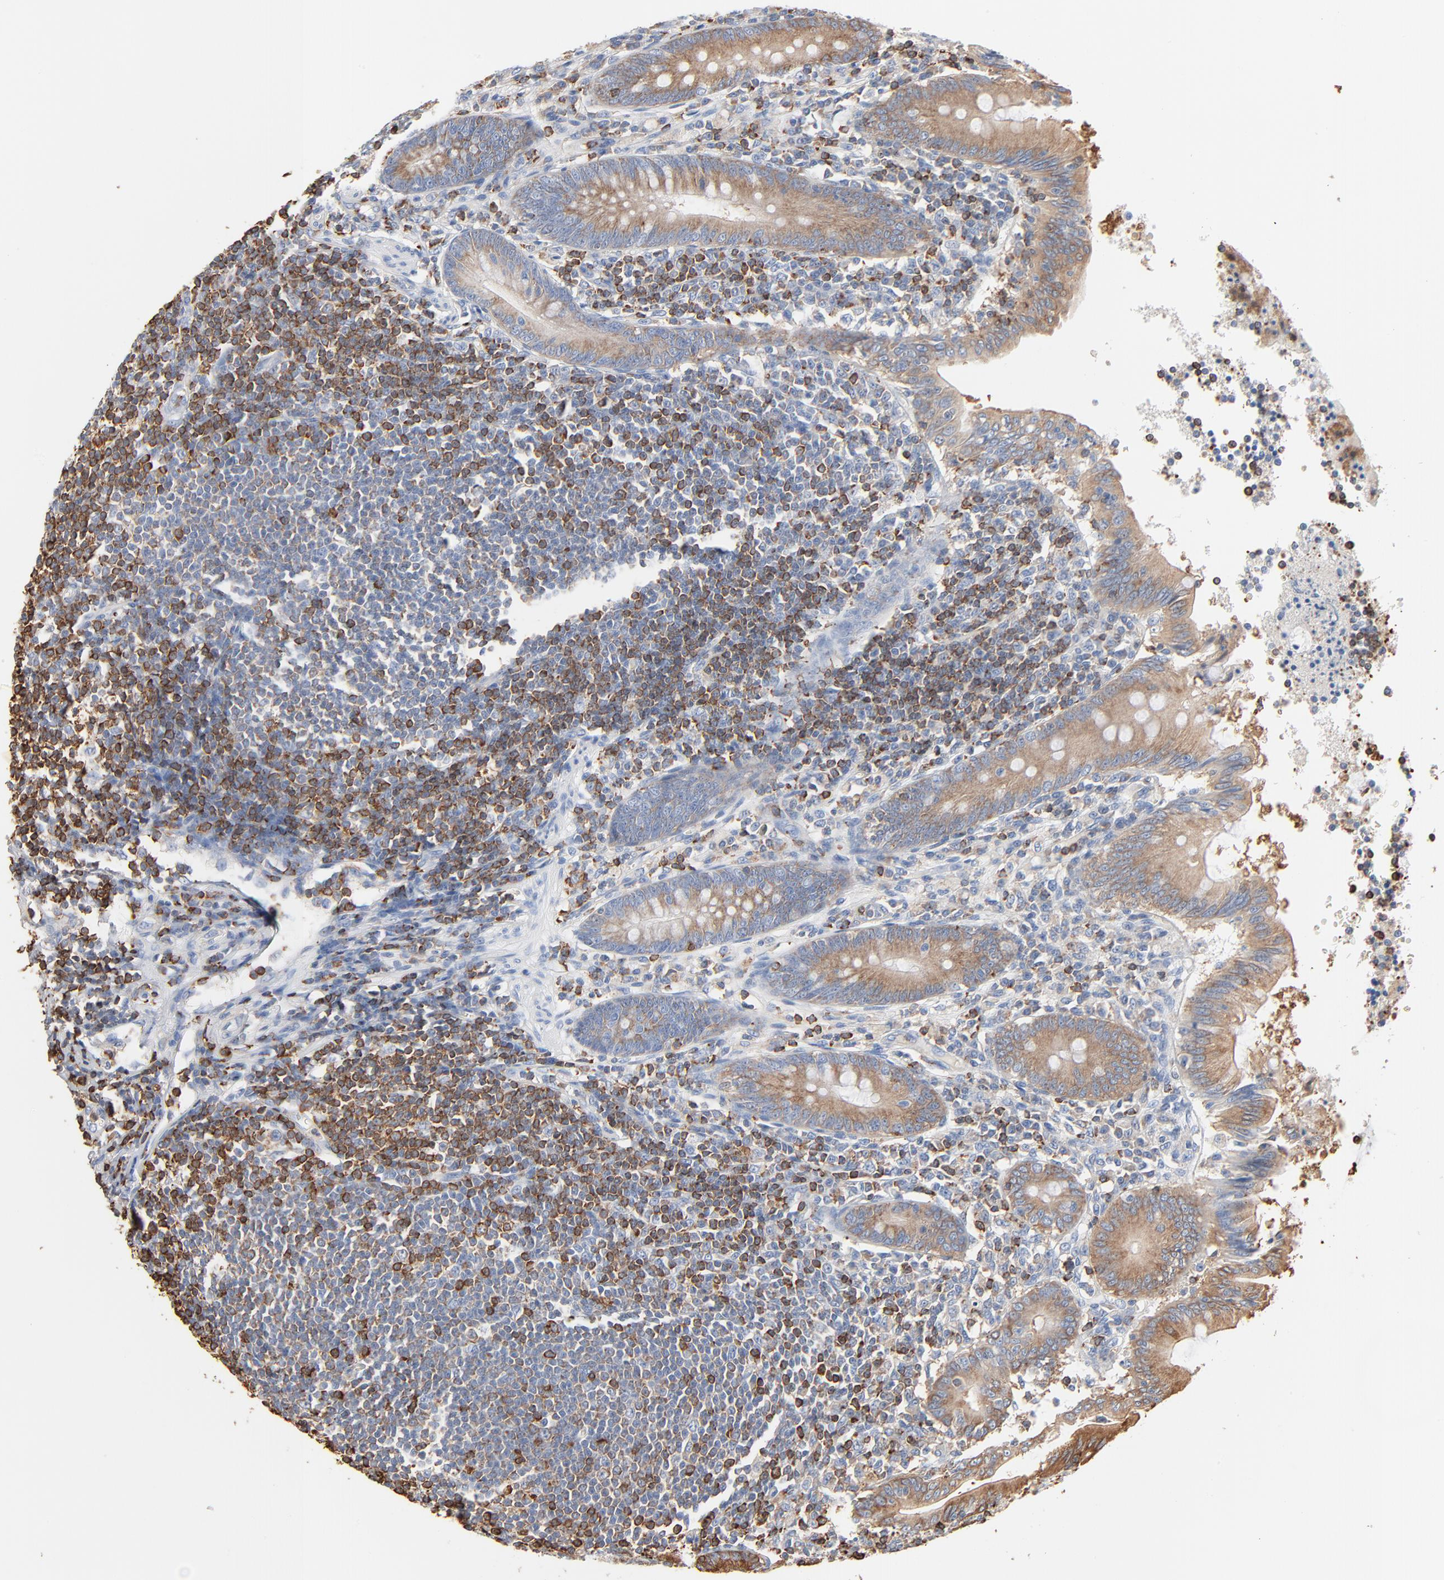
{"staining": {"intensity": "moderate", "quantity": "25%-75%", "location": "cytoplasmic/membranous"}, "tissue": "appendix", "cell_type": "Glandular cells", "image_type": "normal", "snomed": [{"axis": "morphology", "description": "Normal tissue, NOS"}, {"axis": "morphology", "description": "Inflammation, NOS"}, {"axis": "topography", "description": "Appendix"}], "caption": "Moderate cytoplasmic/membranous expression for a protein is present in about 25%-75% of glandular cells of benign appendix using IHC.", "gene": "SH3KBP1", "patient": {"sex": "male", "age": 46}}